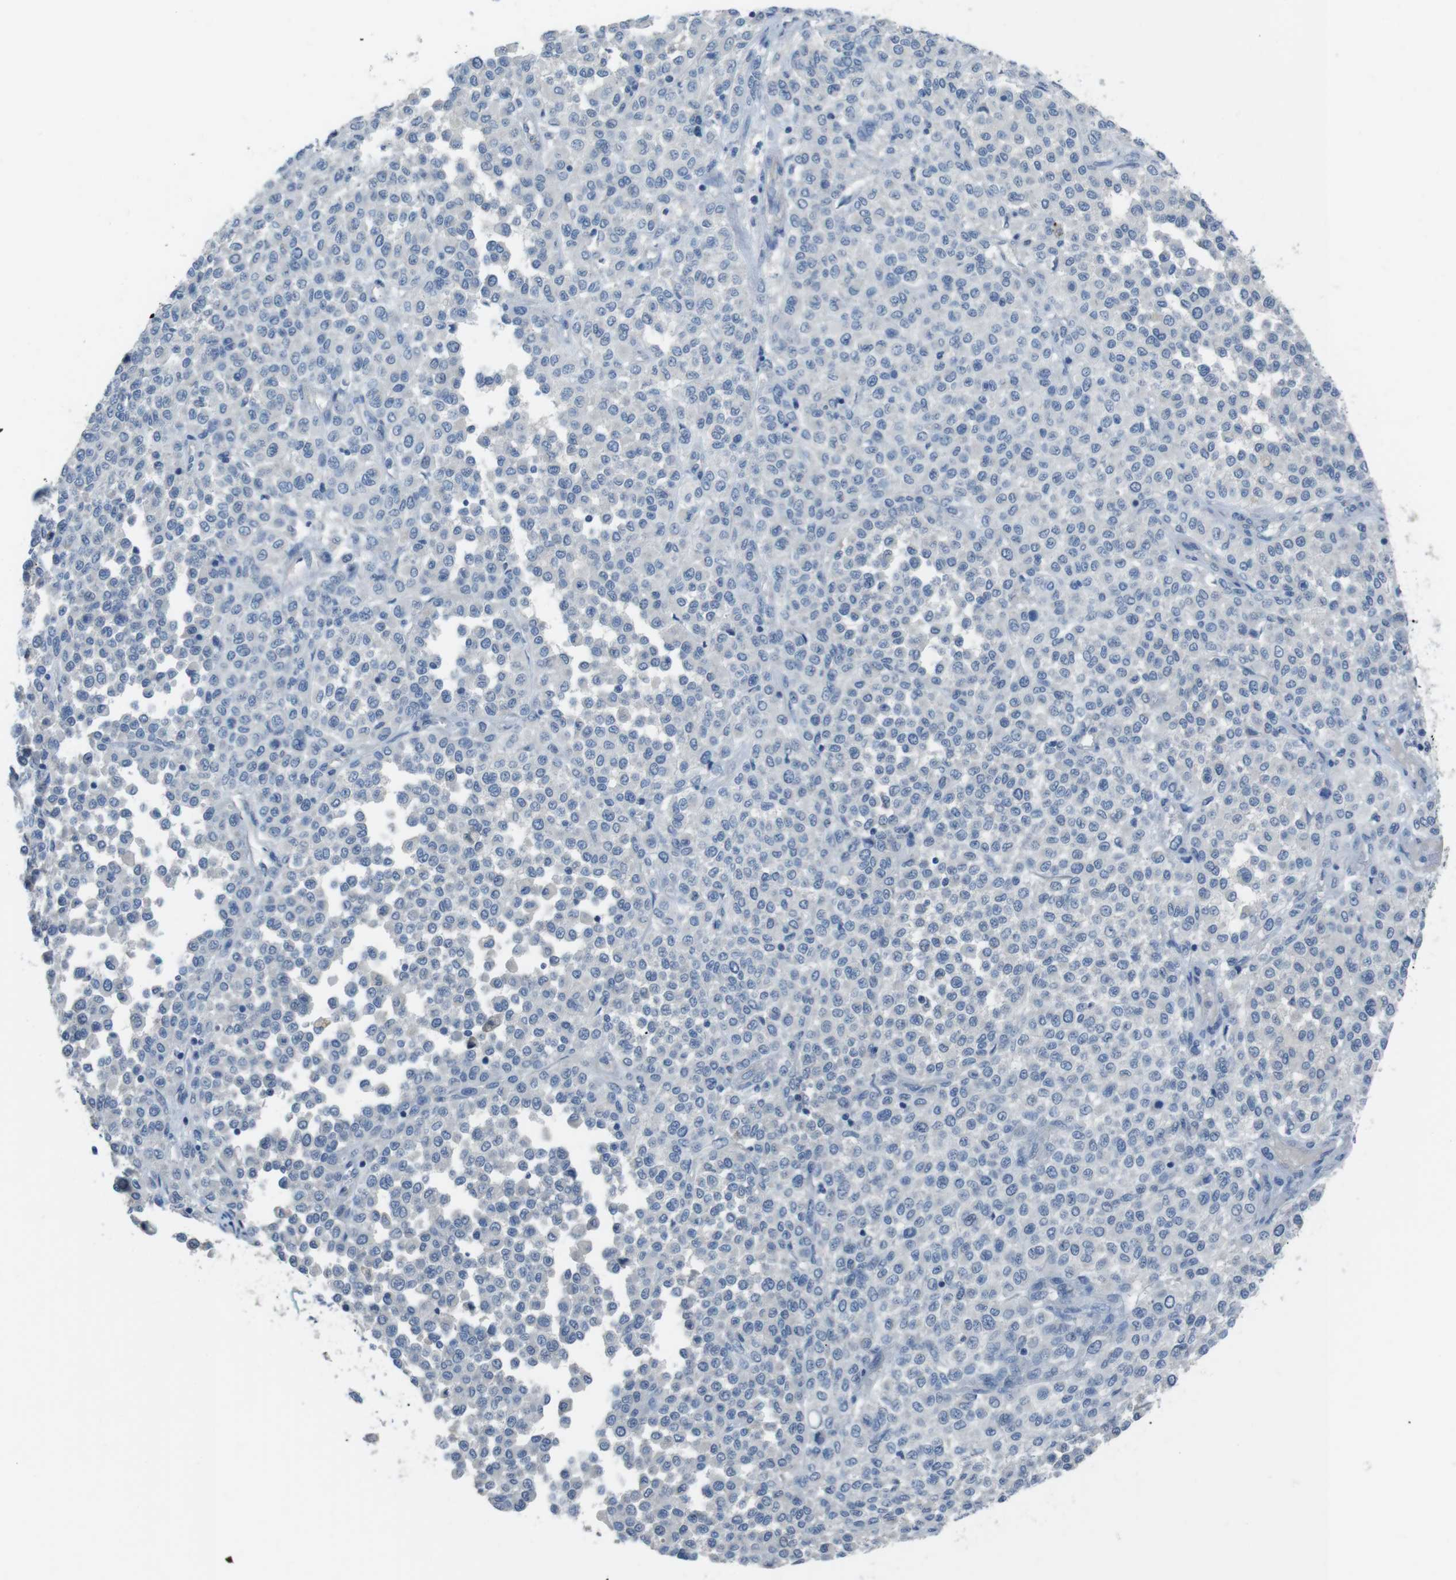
{"staining": {"intensity": "negative", "quantity": "none", "location": "none"}, "tissue": "melanoma", "cell_type": "Tumor cells", "image_type": "cancer", "snomed": [{"axis": "morphology", "description": "Malignant melanoma, Metastatic site"}, {"axis": "topography", "description": "Pancreas"}], "caption": "DAB immunohistochemical staining of human malignant melanoma (metastatic site) shows no significant staining in tumor cells. Brightfield microscopy of immunohistochemistry stained with DAB (3,3'-diaminobenzidine) (brown) and hematoxylin (blue), captured at high magnification.", "gene": "CYP2C8", "patient": {"sex": "female", "age": 30}}